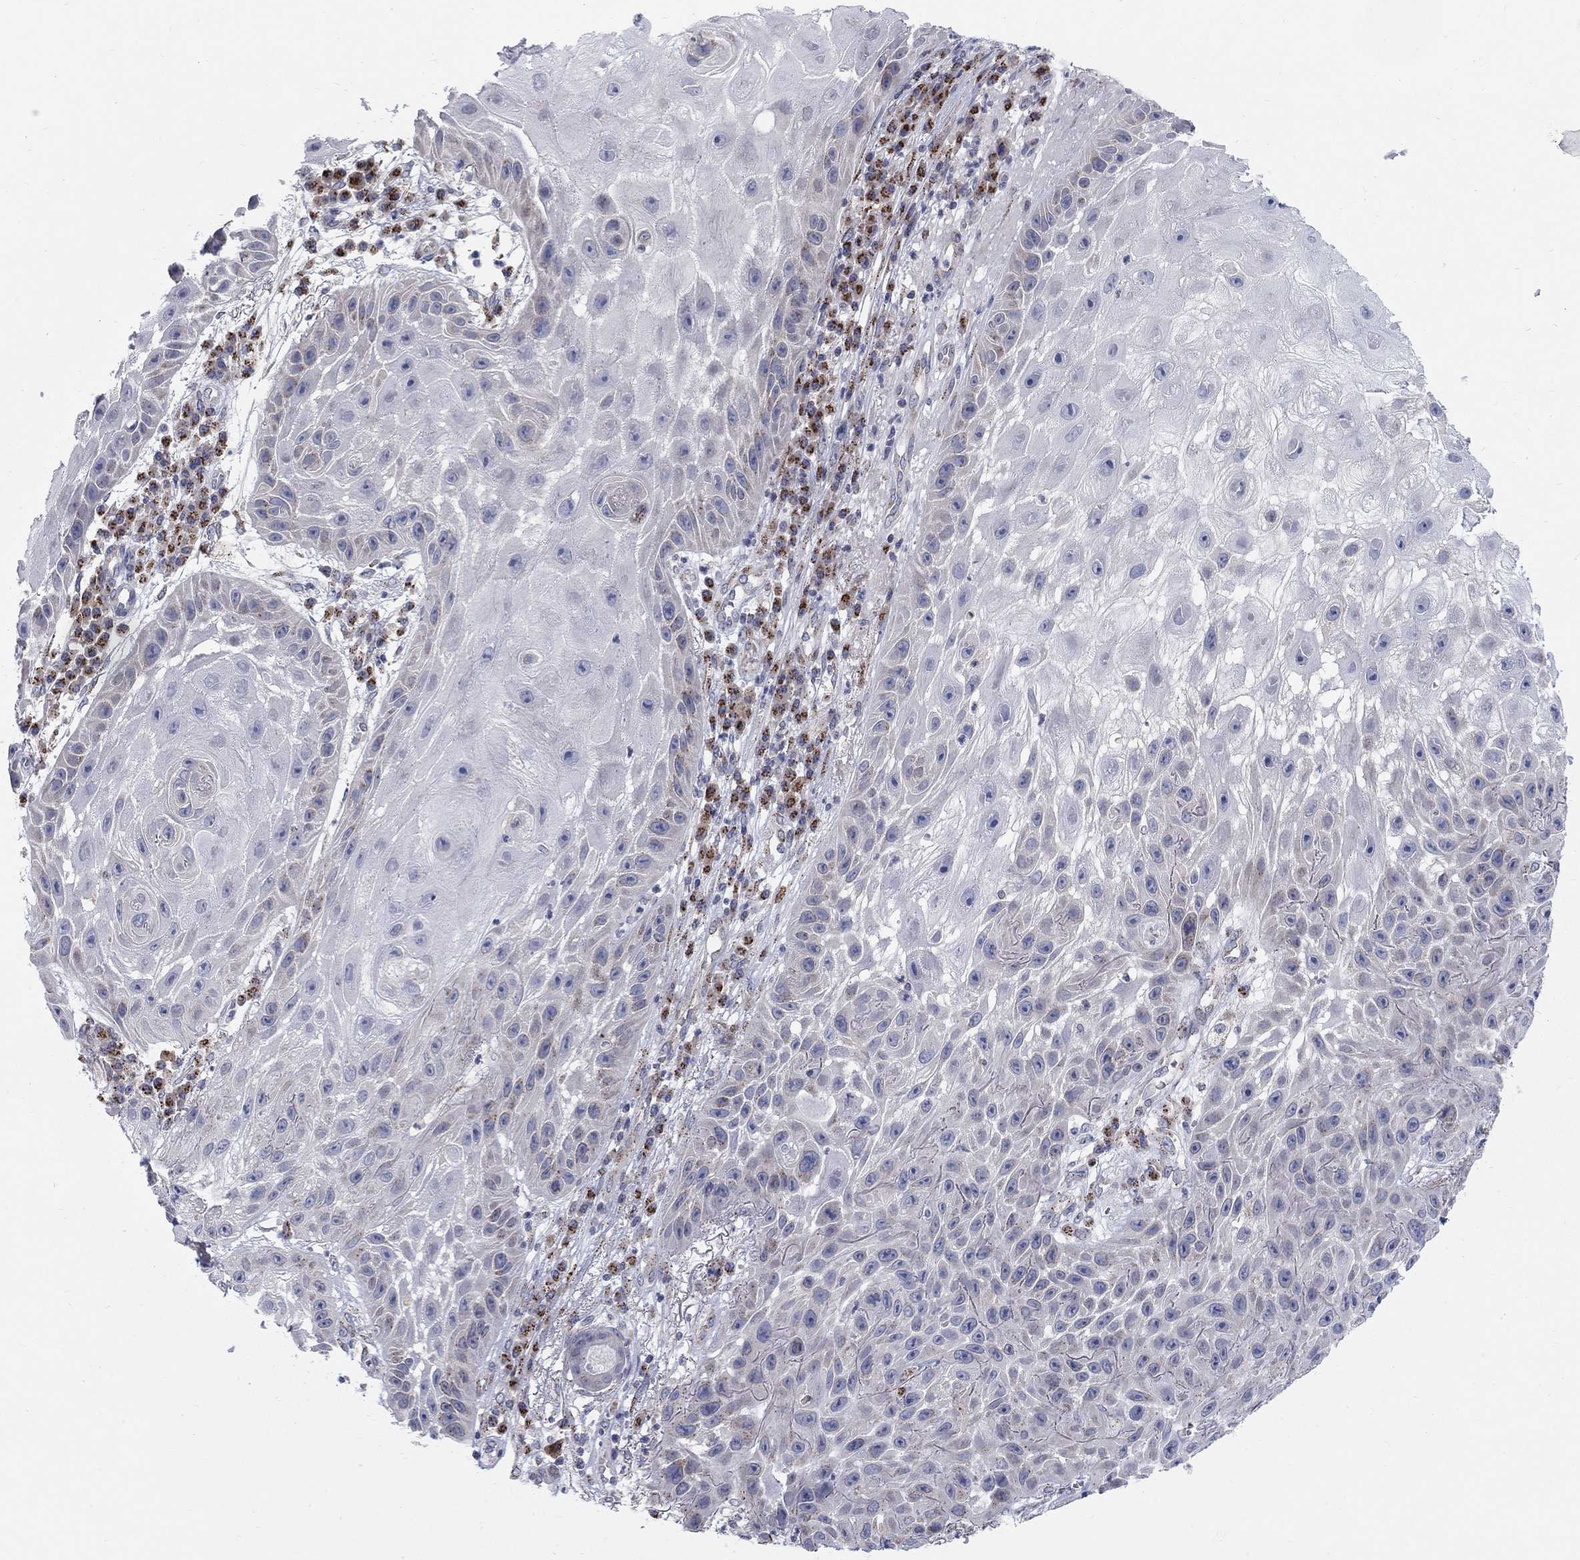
{"staining": {"intensity": "negative", "quantity": "none", "location": "none"}, "tissue": "skin cancer", "cell_type": "Tumor cells", "image_type": "cancer", "snomed": [{"axis": "morphology", "description": "Normal tissue, NOS"}, {"axis": "morphology", "description": "Squamous cell carcinoma, NOS"}, {"axis": "topography", "description": "Skin"}], "caption": "The immunohistochemistry (IHC) photomicrograph has no significant staining in tumor cells of skin cancer (squamous cell carcinoma) tissue.", "gene": "PANK3", "patient": {"sex": "male", "age": 79}}